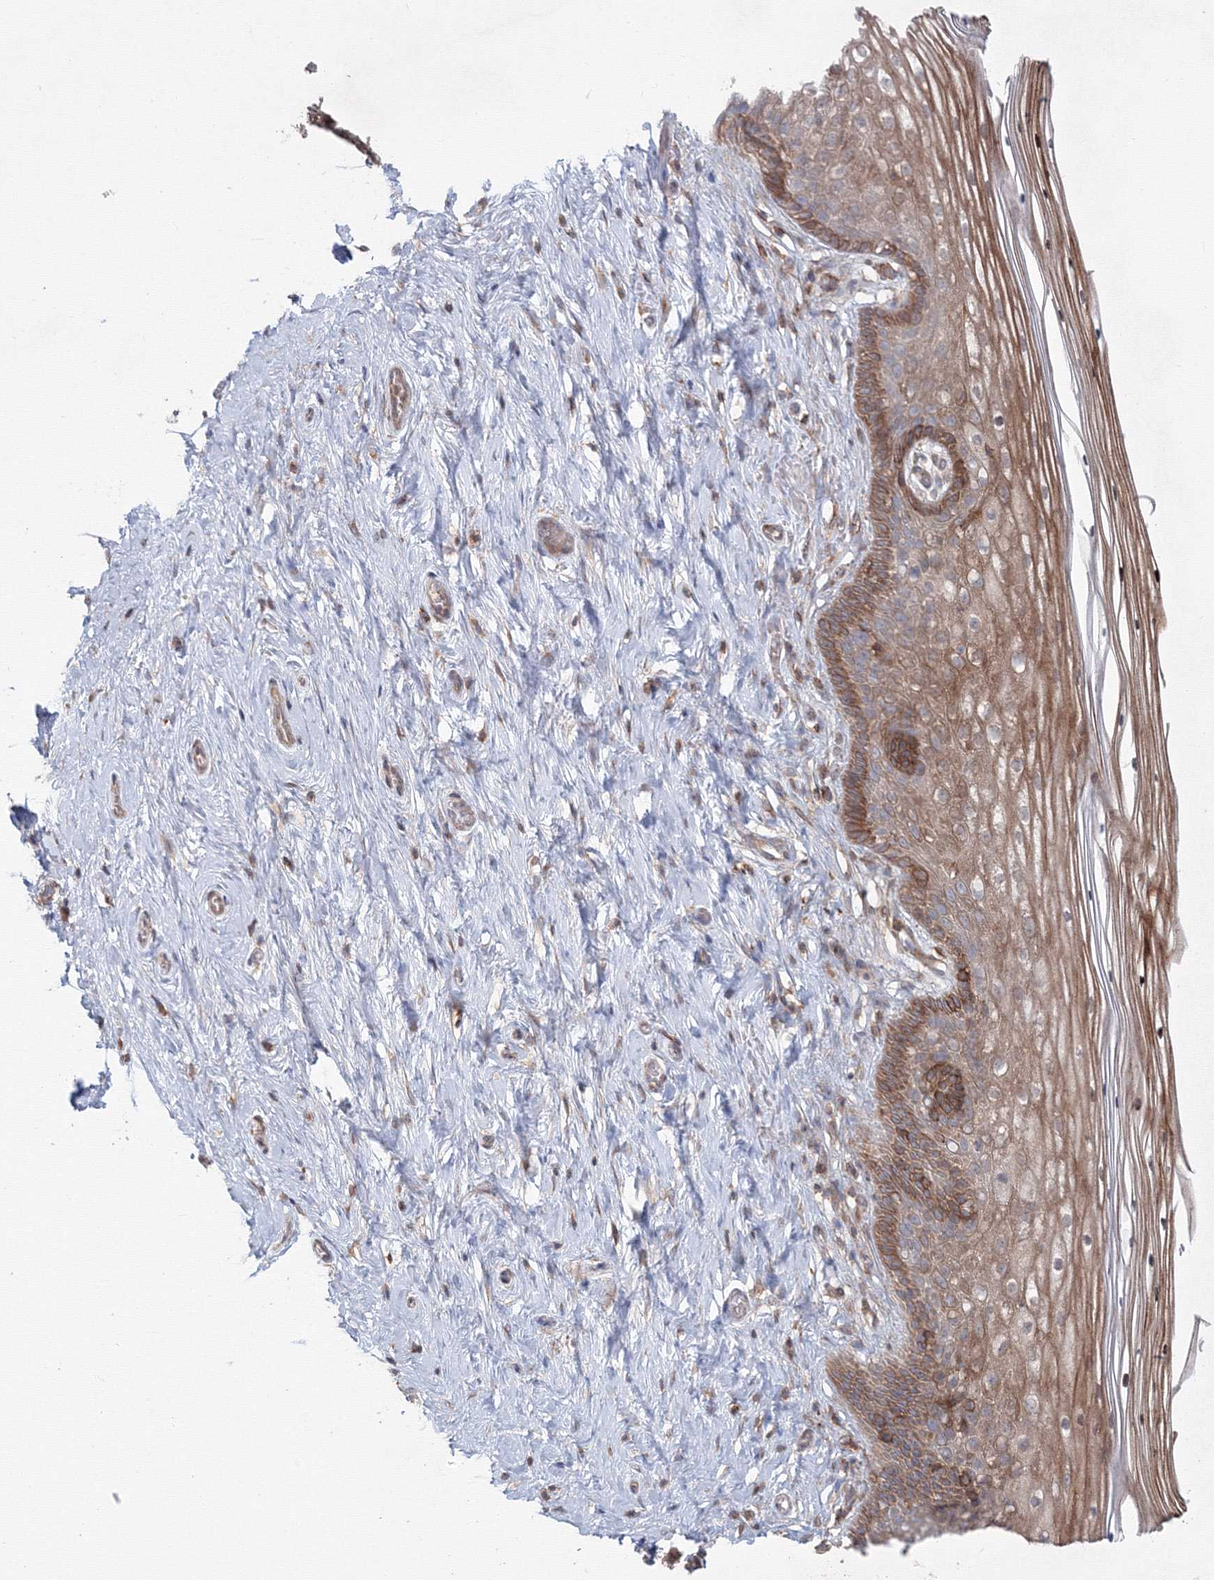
{"staining": {"intensity": "moderate", "quantity": "<25%", "location": "cytoplasmic/membranous"}, "tissue": "cervix", "cell_type": "Glandular cells", "image_type": "normal", "snomed": [{"axis": "morphology", "description": "Normal tissue, NOS"}, {"axis": "topography", "description": "Cervix"}], "caption": "IHC (DAB (3,3'-diaminobenzidine)) staining of benign cervix shows moderate cytoplasmic/membranous protein staining in about <25% of glandular cells. (DAB (3,3'-diaminobenzidine) = brown stain, brightfield microscopy at high magnification).", "gene": "SH3PXD2A", "patient": {"sex": "female", "age": 33}}